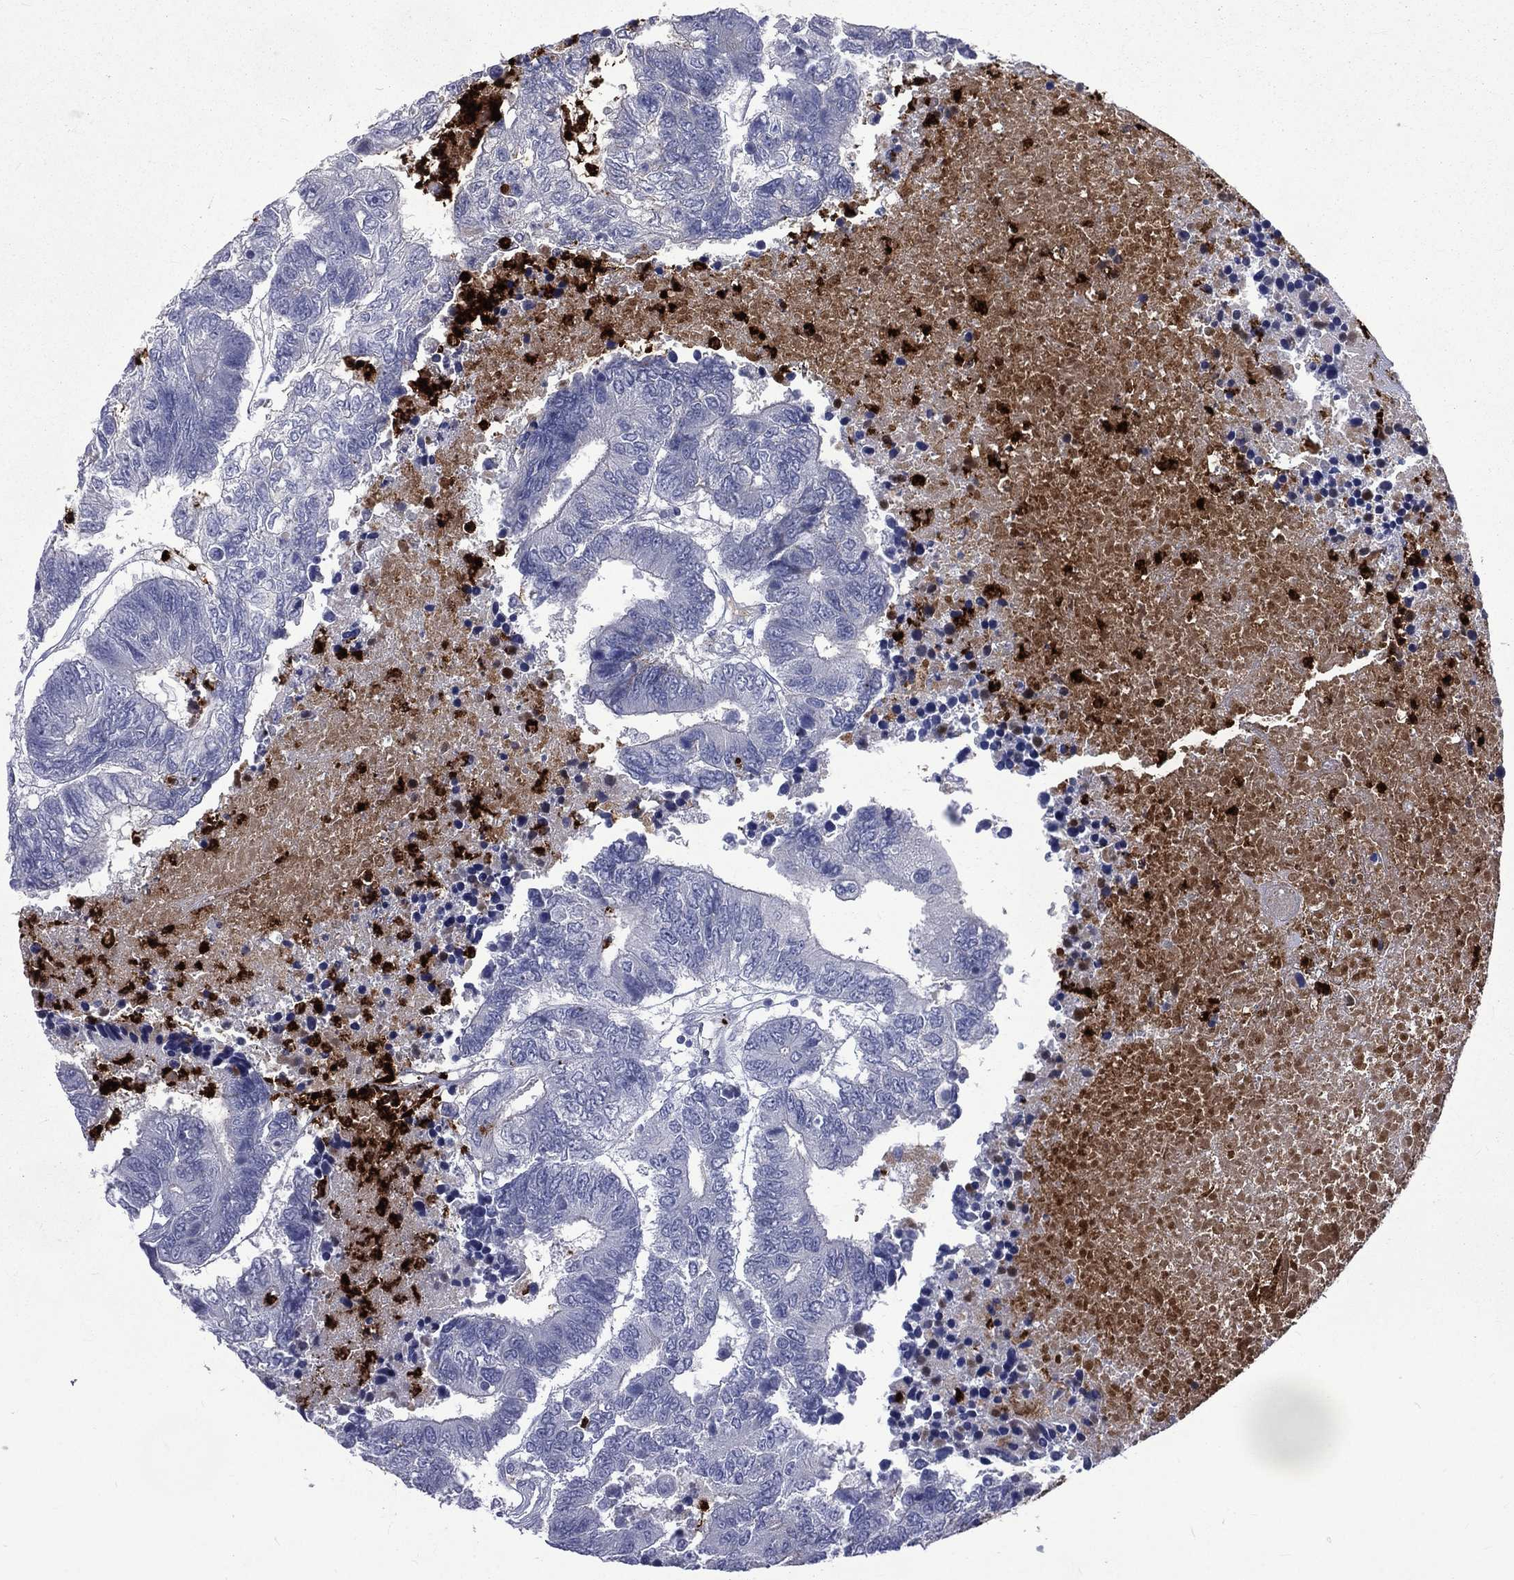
{"staining": {"intensity": "negative", "quantity": "none", "location": "none"}, "tissue": "colorectal cancer", "cell_type": "Tumor cells", "image_type": "cancer", "snomed": [{"axis": "morphology", "description": "Adenocarcinoma, NOS"}, {"axis": "topography", "description": "Colon"}], "caption": "DAB (3,3'-diaminobenzidine) immunohistochemical staining of colorectal adenocarcinoma reveals no significant staining in tumor cells.", "gene": "ELANE", "patient": {"sex": "female", "age": 48}}